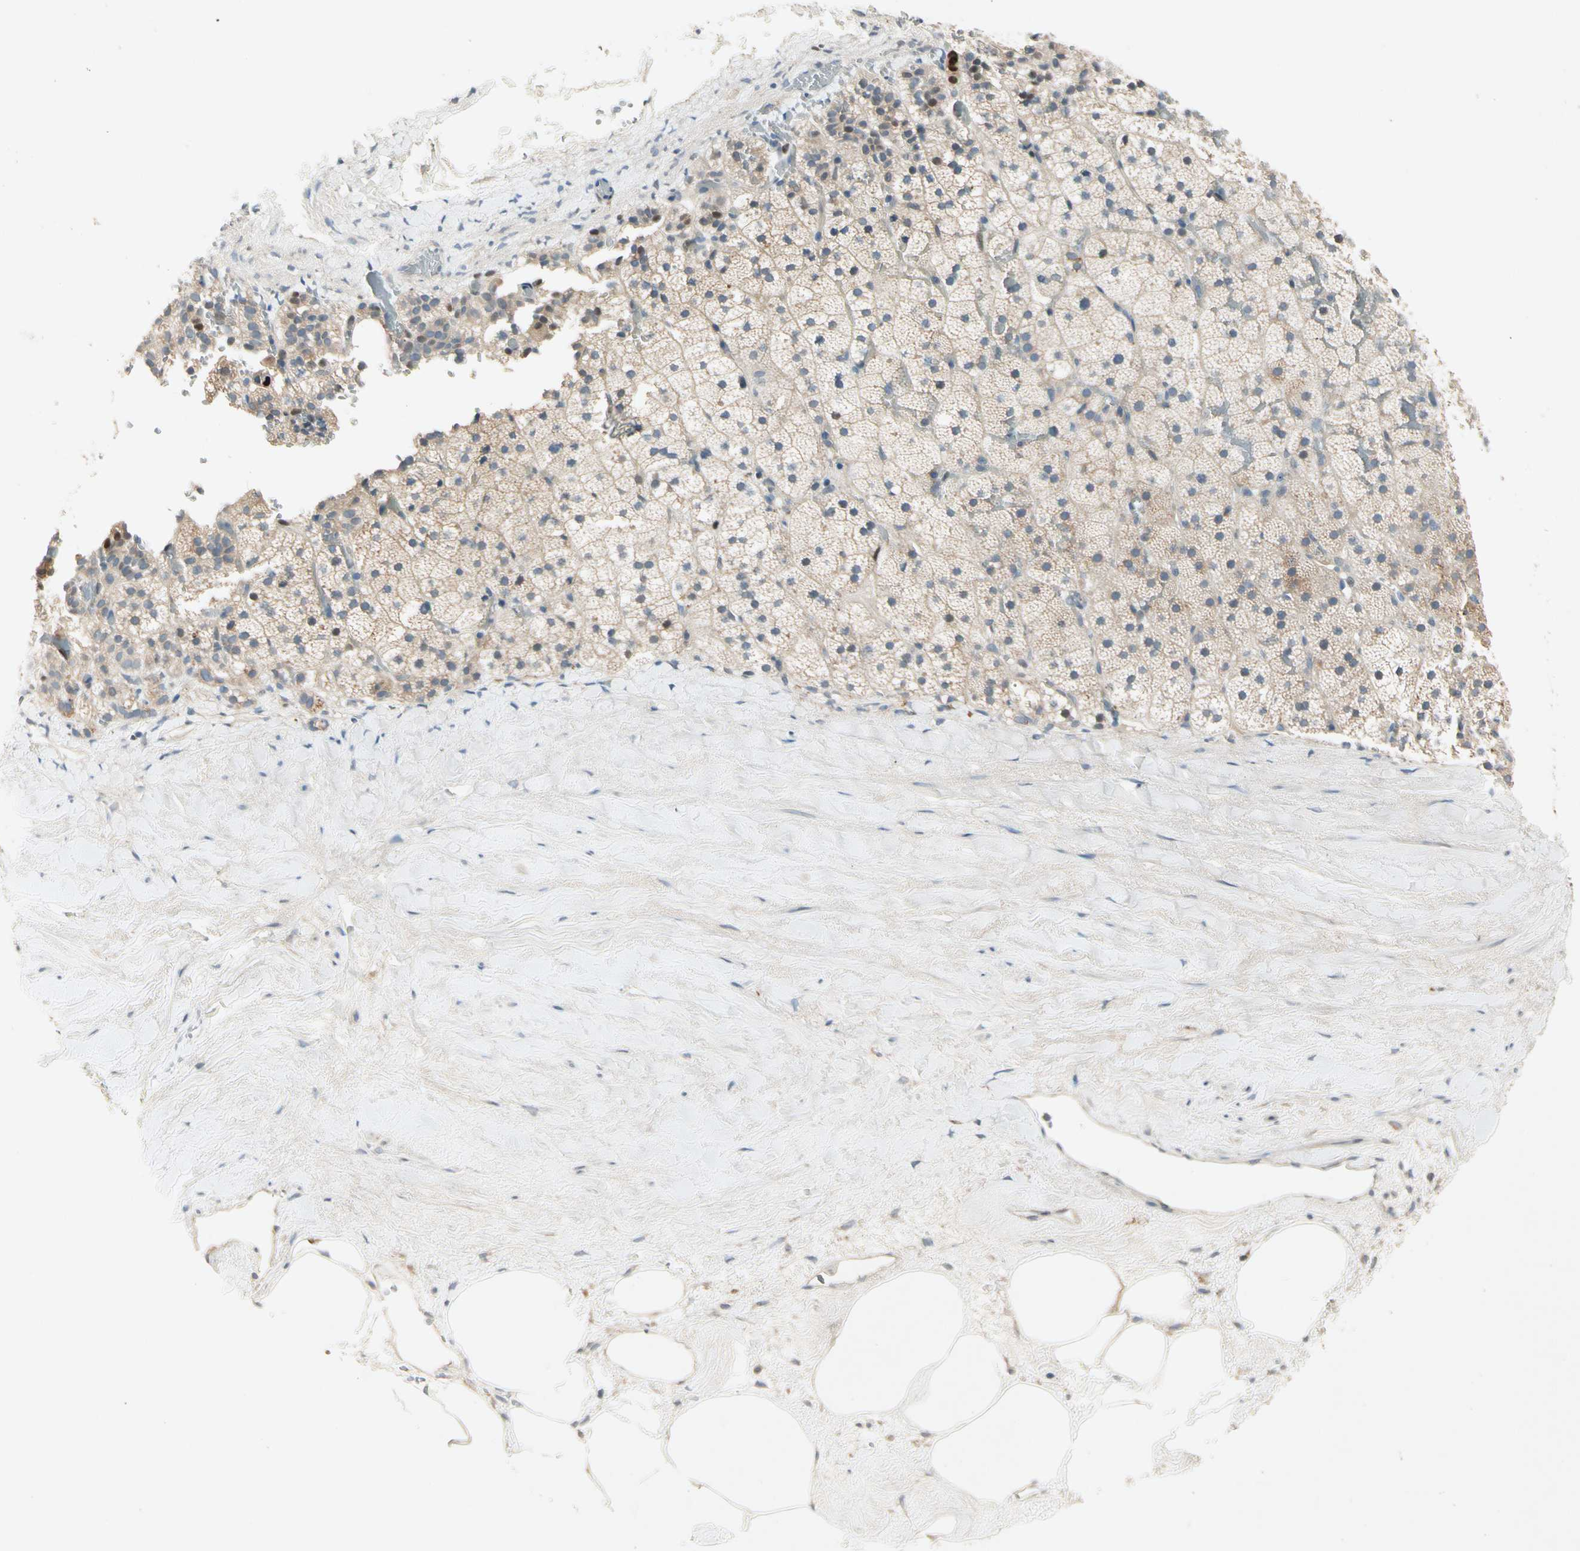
{"staining": {"intensity": "weak", "quantity": ">75%", "location": "cytoplasmic/membranous"}, "tissue": "adrenal gland", "cell_type": "Glandular cells", "image_type": "normal", "snomed": [{"axis": "morphology", "description": "Normal tissue, NOS"}, {"axis": "topography", "description": "Adrenal gland"}], "caption": "IHC histopathology image of benign adrenal gland stained for a protein (brown), which demonstrates low levels of weak cytoplasmic/membranous staining in about >75% of glandular cells.", "gene": "IL1R1", "patient": {"sex": "male", "age": 35}}